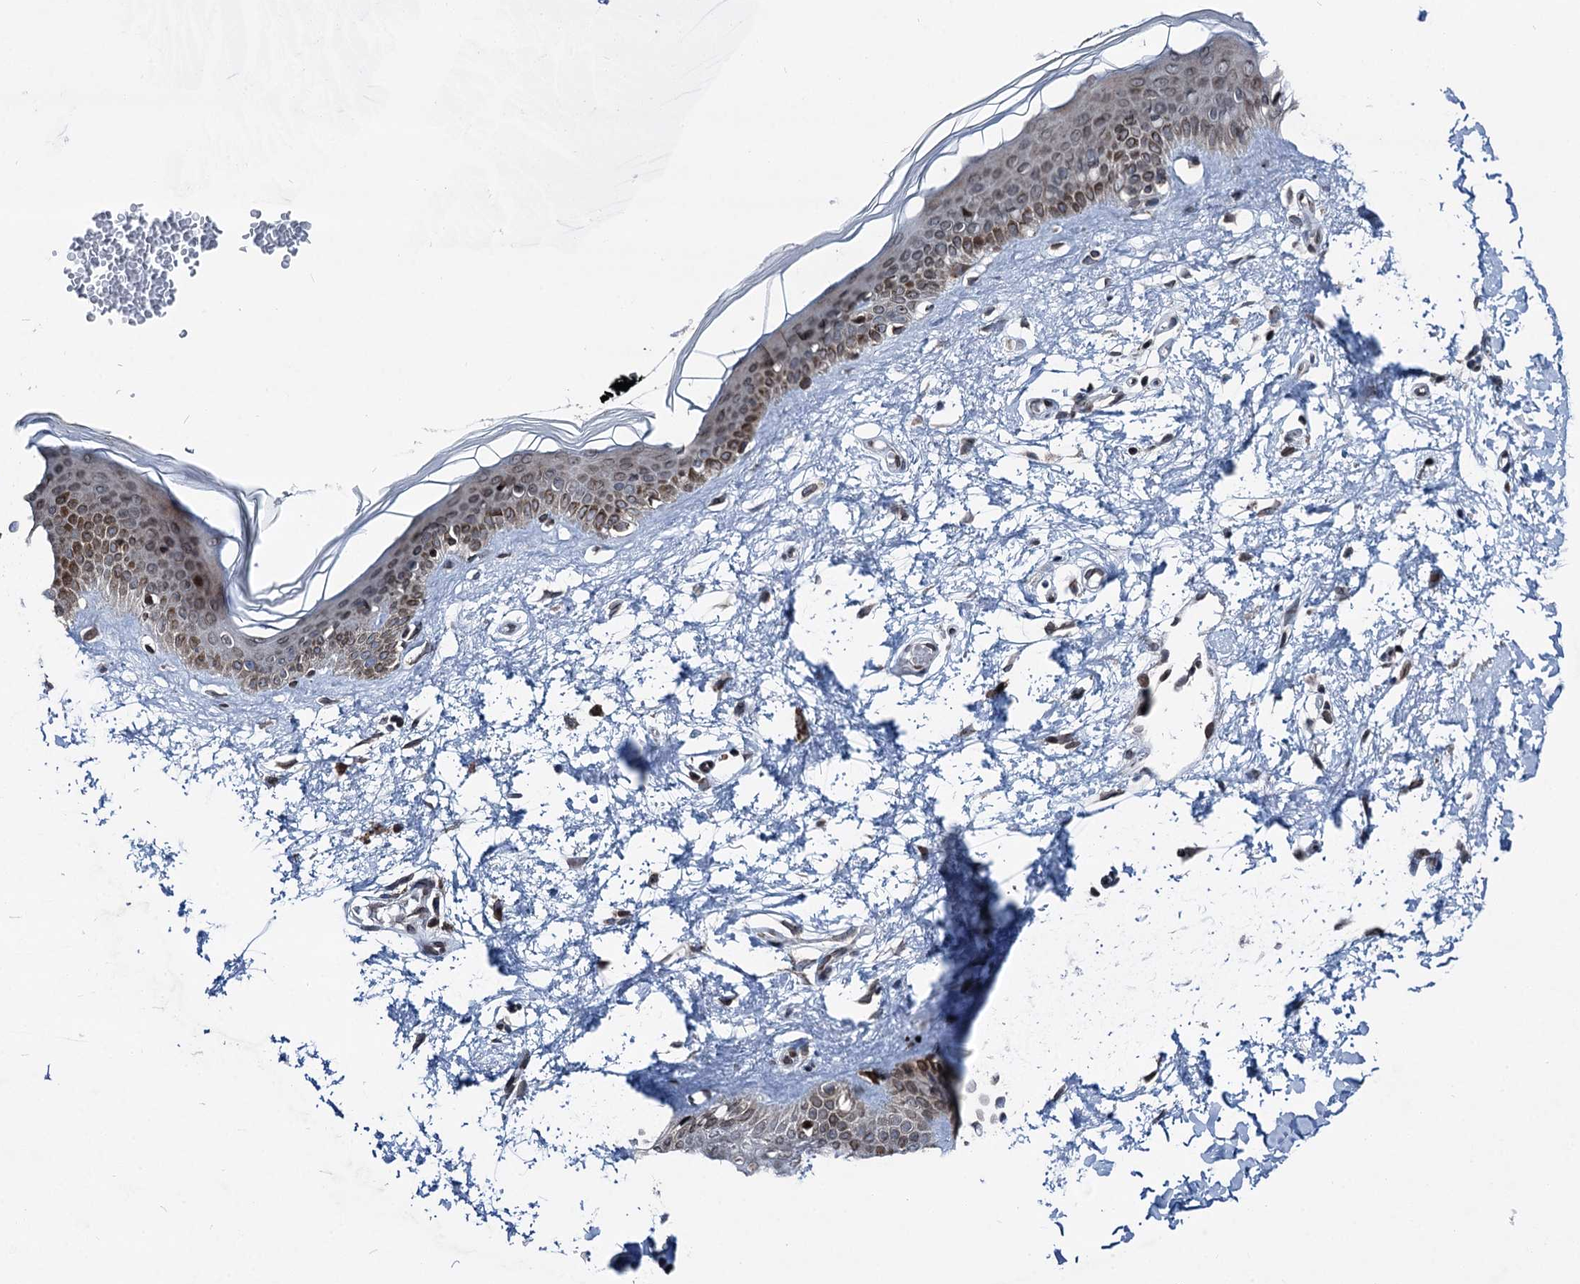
{"staining": {"intensity": "moderate", "quantity": ">75%", "location": "nuclear"}, "tissue": "skin", "cell_type": "Fibroblasts", "image_type": "normal", "snomed": [{"axis": "morphology", "description": "Normal tissue, NOS"}, {"axis": "topography", "description": "Skin"}], "caption": "About >75% of fibroblasts in unremarkable skin exhibit moderate nuclear protein expression as visualized by brown immunohistochemical staining.", "gene": "MRPL14", "patient": {"sex": "female", "age": 58}}